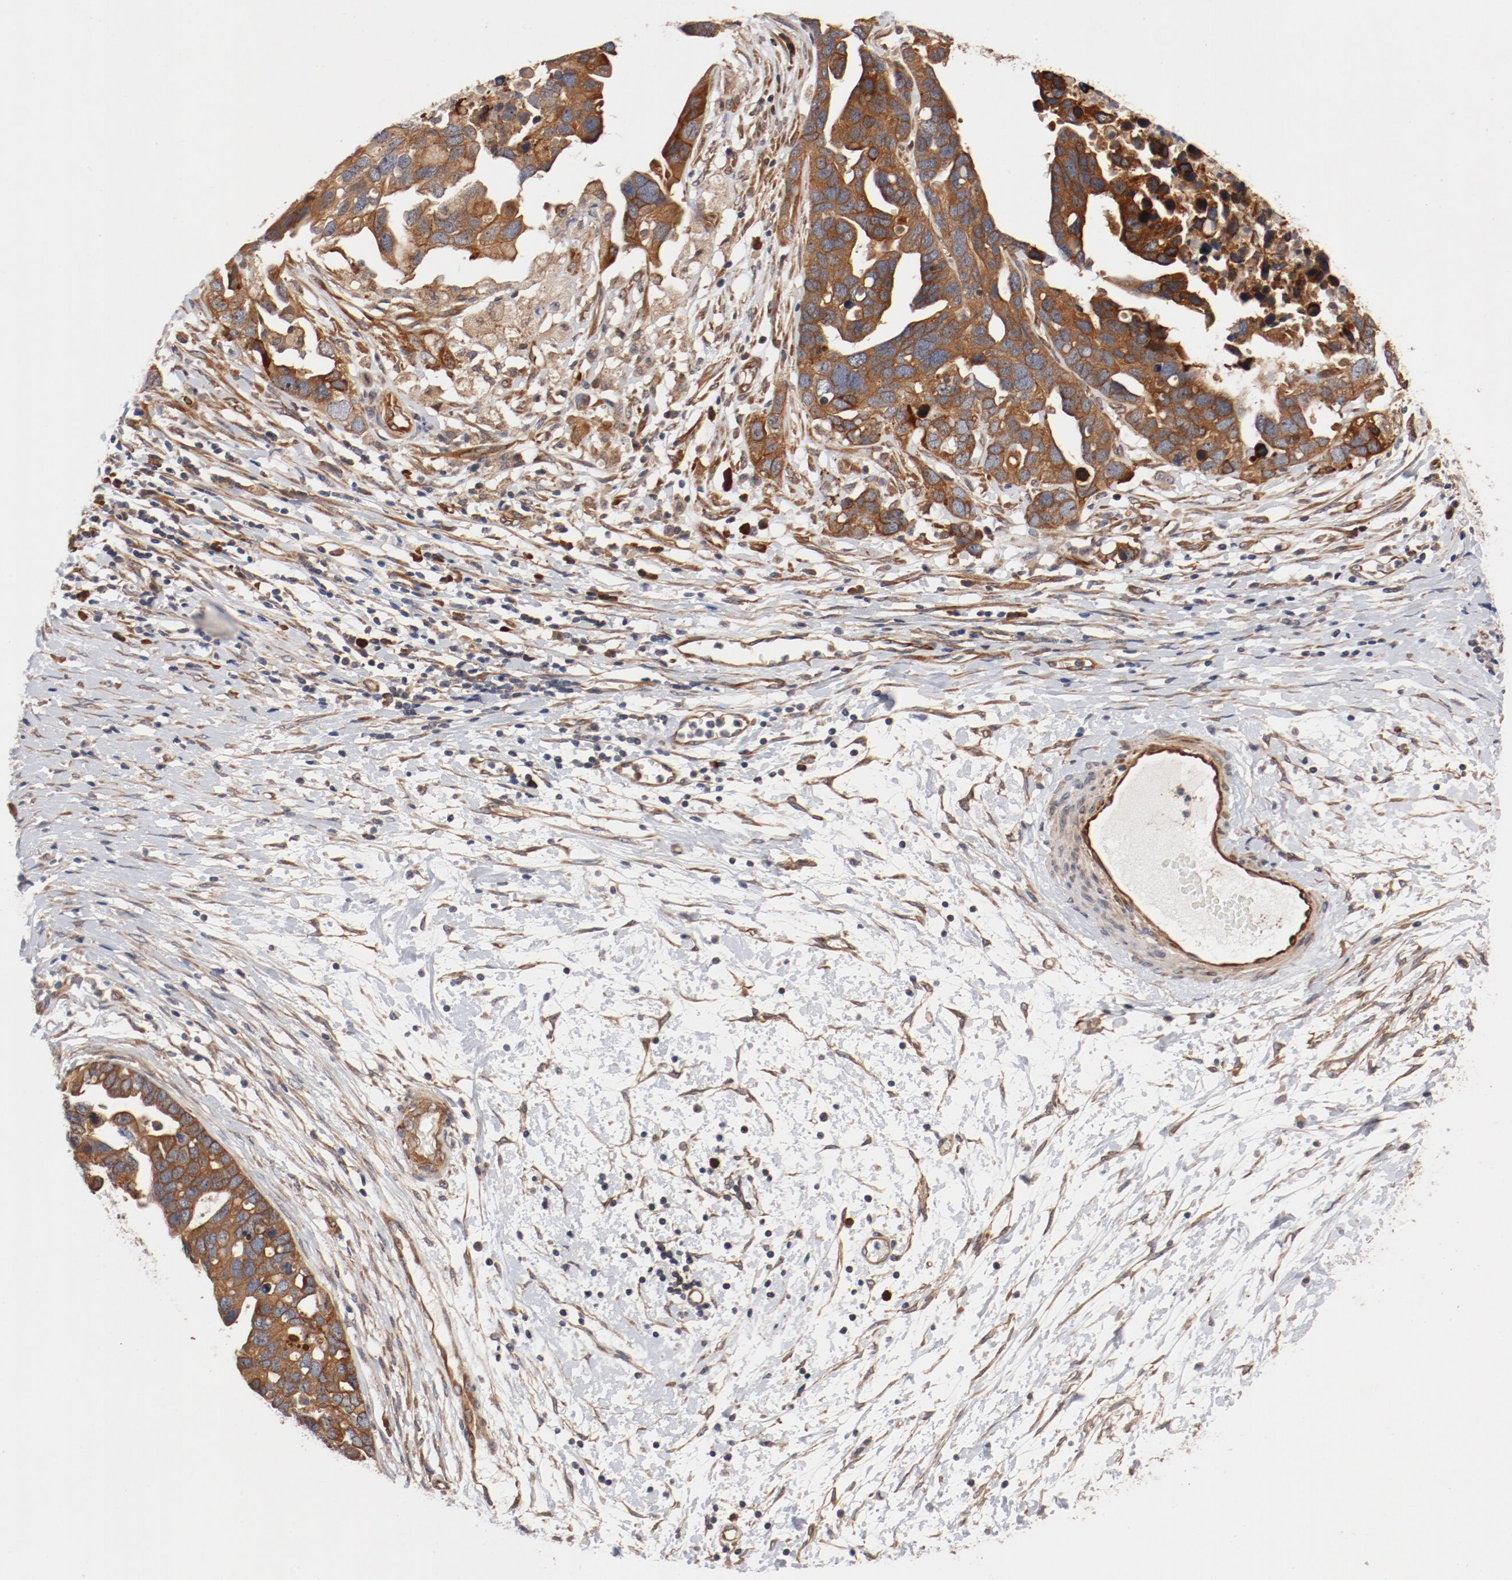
{"staining": {"intensity": "moderate", "quantity": ">75%", "location": "cytoplasmic/membranous"}, "tissue": "ovarian cancer", "cell_type": "Tumor cells", "image_type": "cancer", "snomed": [{"axis": "morphology", "description": "Cystadenocarcinoma, serous, NOS"}, {"axis": "topography", "description": "Ovary"}], "caption": "High-power microscopy captured an immunohistochemistry (IHC) histopathology image of ovarian cancer, revealing moderate cytoplasmic/membranous staining in about >75% of tumor cells.", "gene": "PITPNM2", "patient": {"sex": "female", "age": 54}}